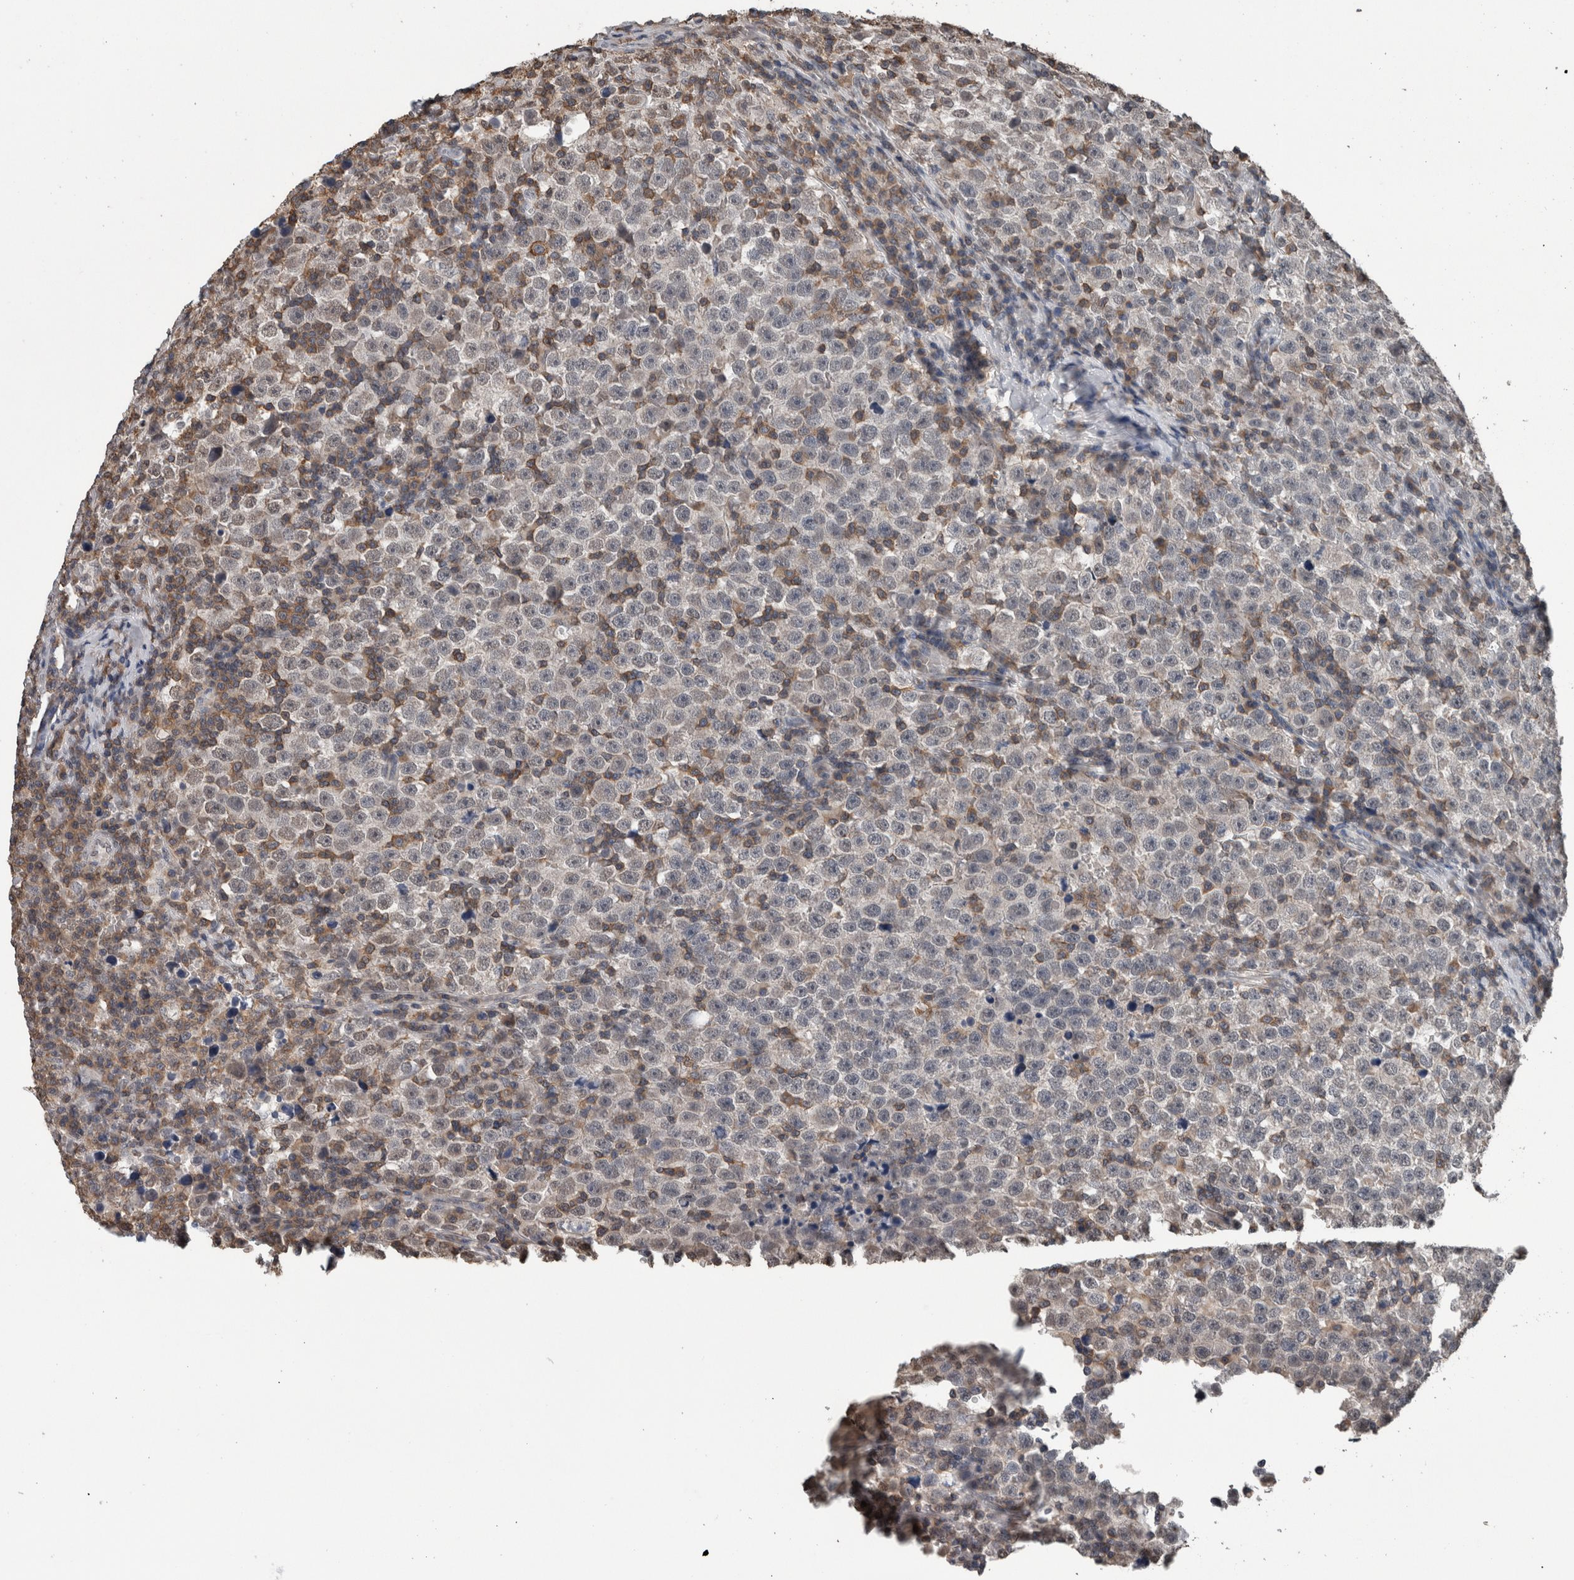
{"staining": {"intensity": "negative", "quantity": "none", "location": "none"}, "tissue": "testis cancer", "cell_type": "Tumor cells", "image_type": "cancer", "snomed": [{"axis": "morphology", "description": "Seminoma, NOS"}, {"axis": "topography", "description": "Testis"}], "caption": "High power microscopy histopathology image of an IHC histopathology image of seminoma (testis), revealing no significant positivity in tumor cells. (DAB immunohistochemistry (IHC) visualized using brightfield microscopy, high magnification).", "gene": "MAFF", "patient": {"sex": "male", "age": 43}}